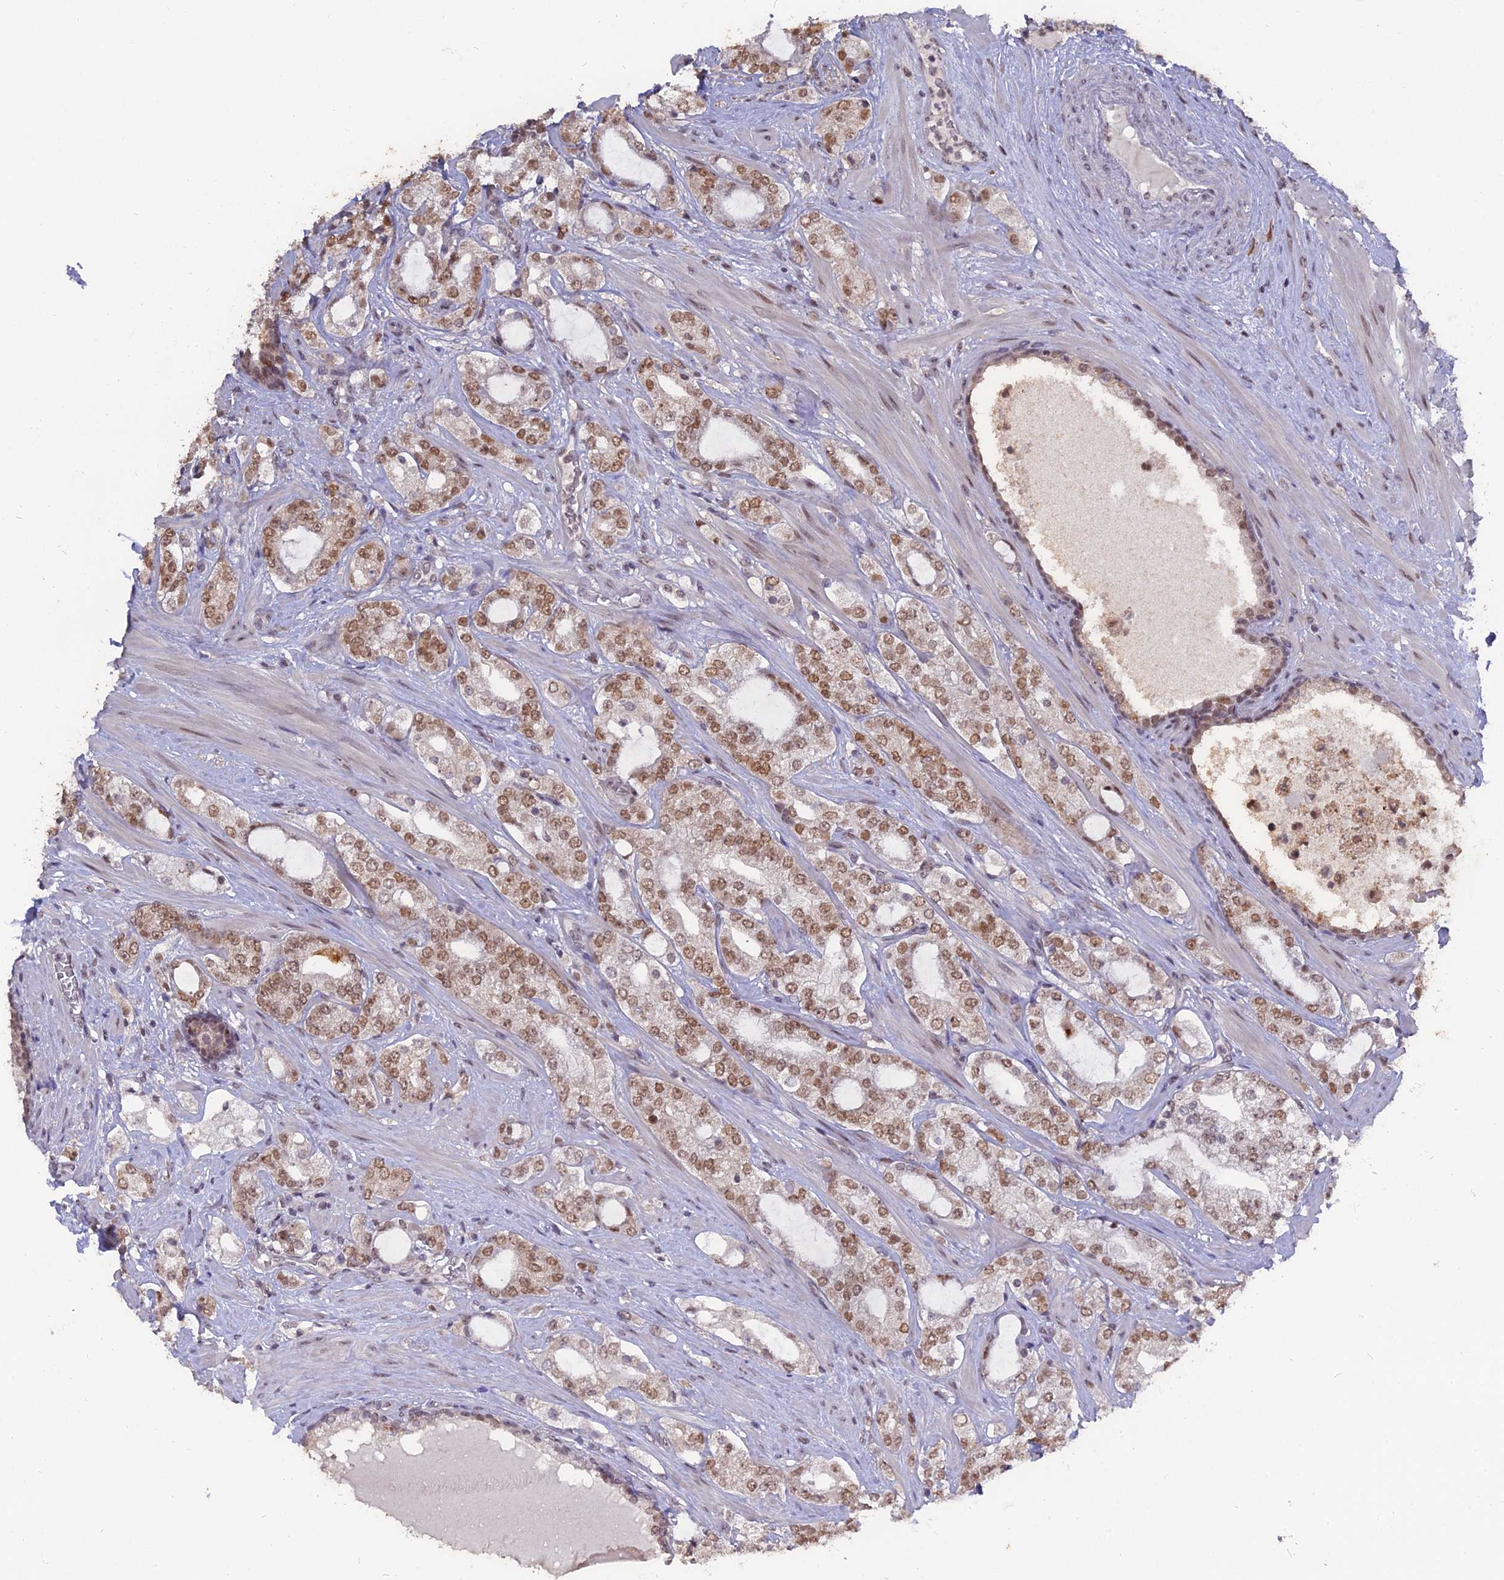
{"staining": {"intensity": "moderate", "quantity": ">75%", "location": "nuclear"}, "tissue": "prostate cancer", "cell_type": "Tumor cells", "image_type": "cancer", "snomed": [{"axis": "morphology", "description": "Adenocarcinoma, High grade"}, {"axis": "topography", "description": "Prostate"}], "caption": "Moderate nuclear protein staining is present in about >75% of tumor cells in high-grade adenocarcinoma (prostate).", "gene": "NR1H3", "patient": {"sex": "male", "age": 64}}